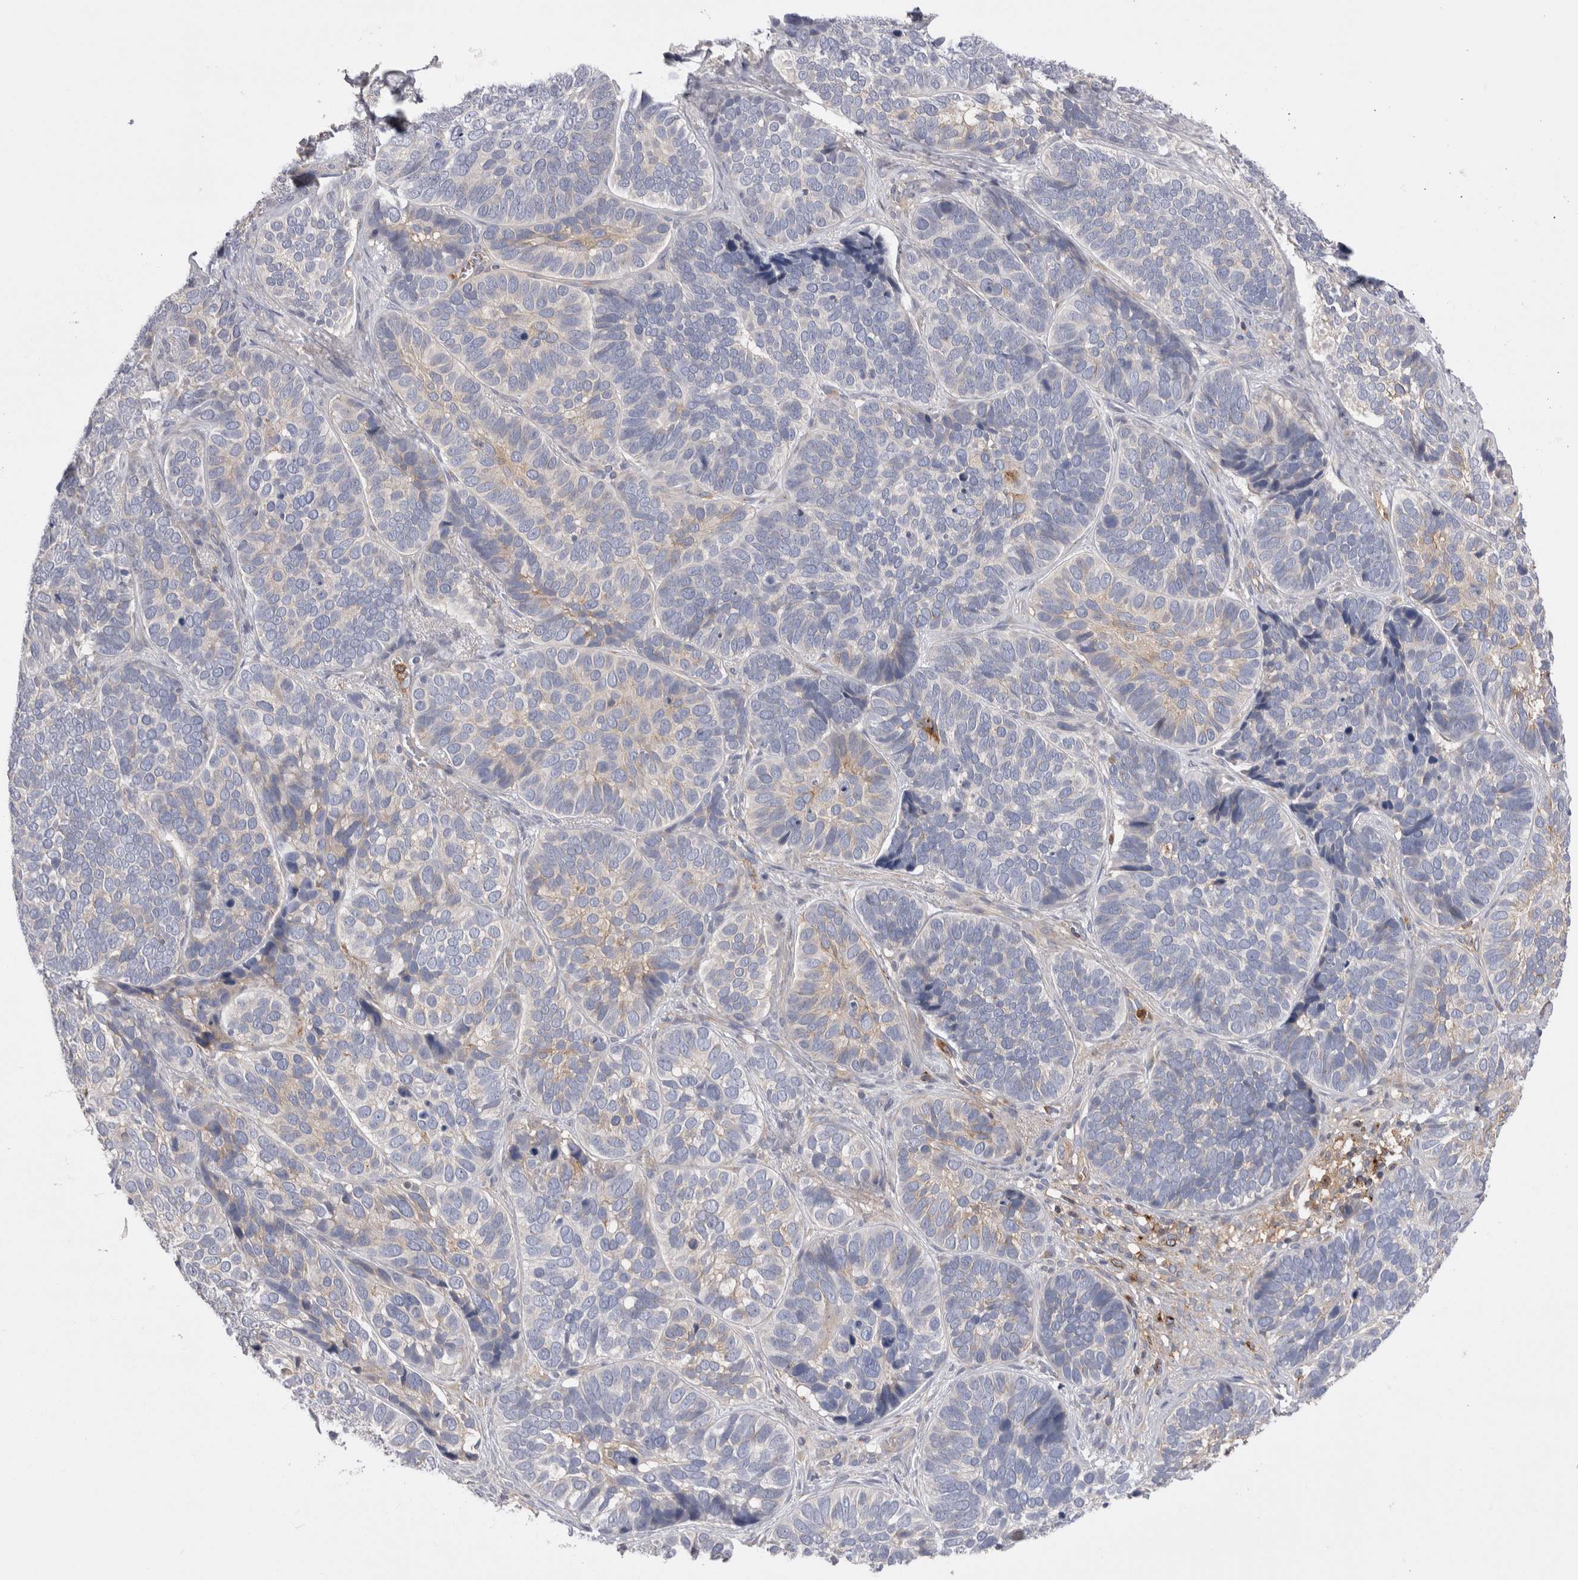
{"staining": {"intensity": "negative", "quantity": "none", "location": "none"}, "tissue": "skin cancer", "cell_type": "Tumor cells", "image_type": "cancer", "snomed": [{"axis": "morphology", "description": "Basal cell carcinoma"}, {"axis": "topography", "description": "Skin"}], "caption": "This is a photomicrograph of IHC staining of skin cancer (basal cell carcinoma), which shows no positivity in tumor cells.", "gene": "RAB11FIP1", "patient": {"sex": "male", "age": 62}}